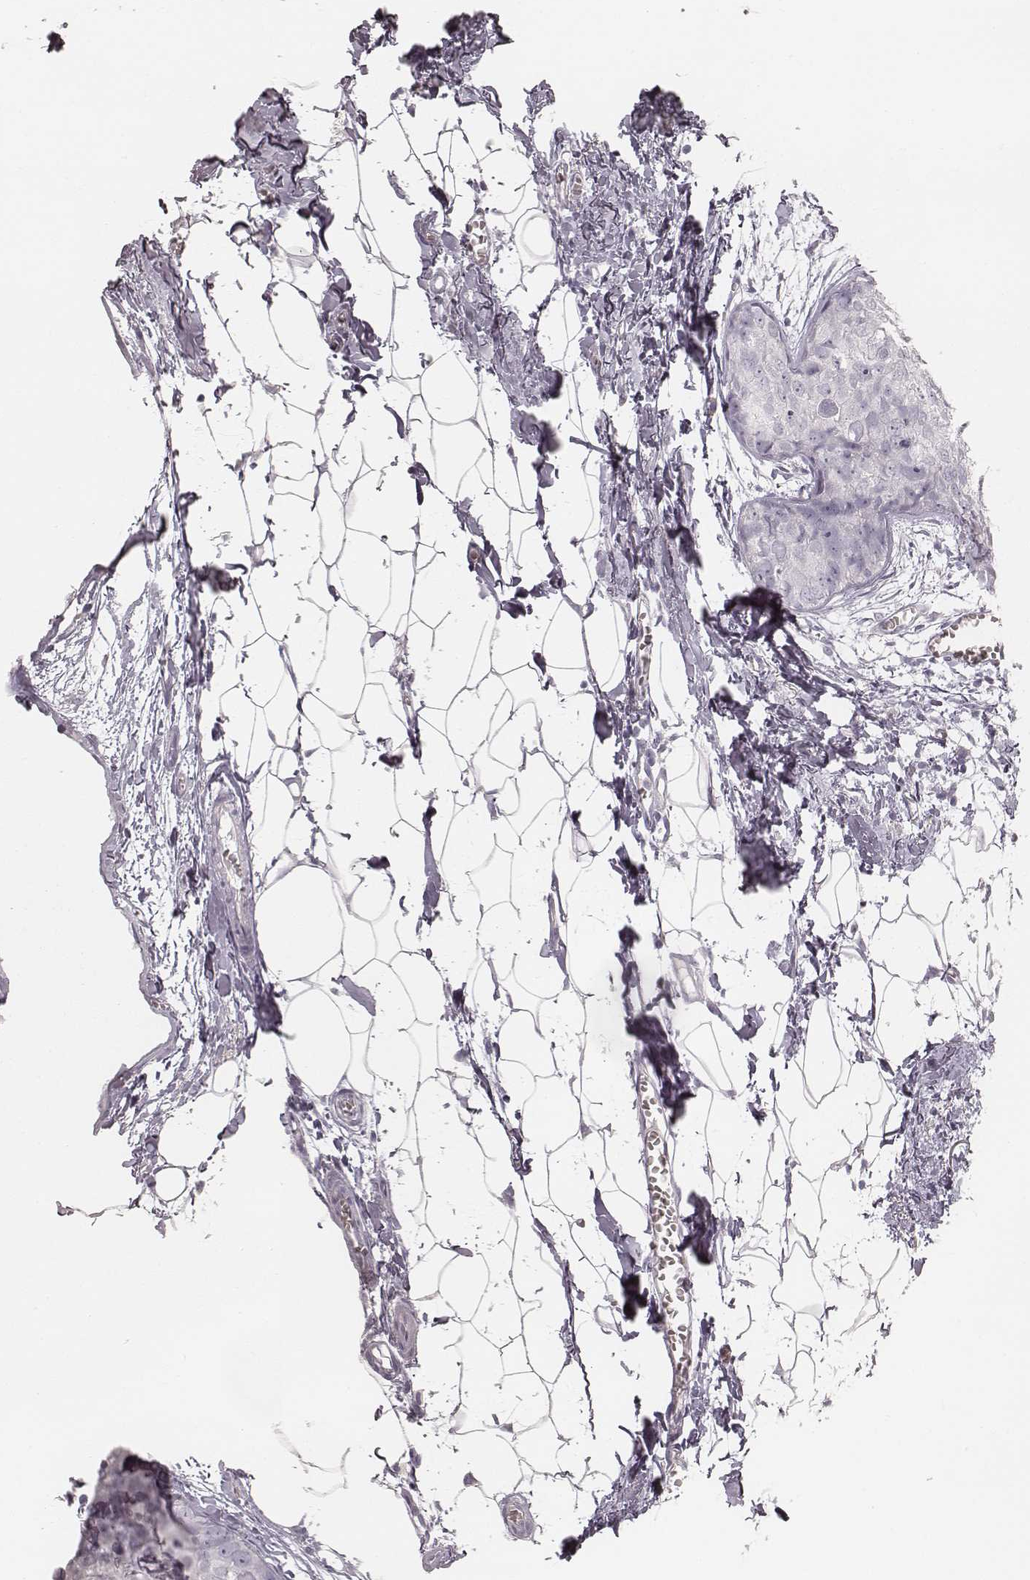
{"staining": {"intensity": "negative", "quantity": "none", "location": "none"}, "tissue": "breast cancer", "cell_type": "Tumor cells", "image_type": "cancer", "snomed": [{"axis": "morphology", "description": "Duct carcinoma"}, {"axis": "topography", "description": "Breast"}], "caption": "DAB immunohistochemical staining of human breast cancer (intraductal carcinoma) shows no significant staining in tumor cells.", "gene": "KRT72", "patient": {"sex": "female", "age": 38}}